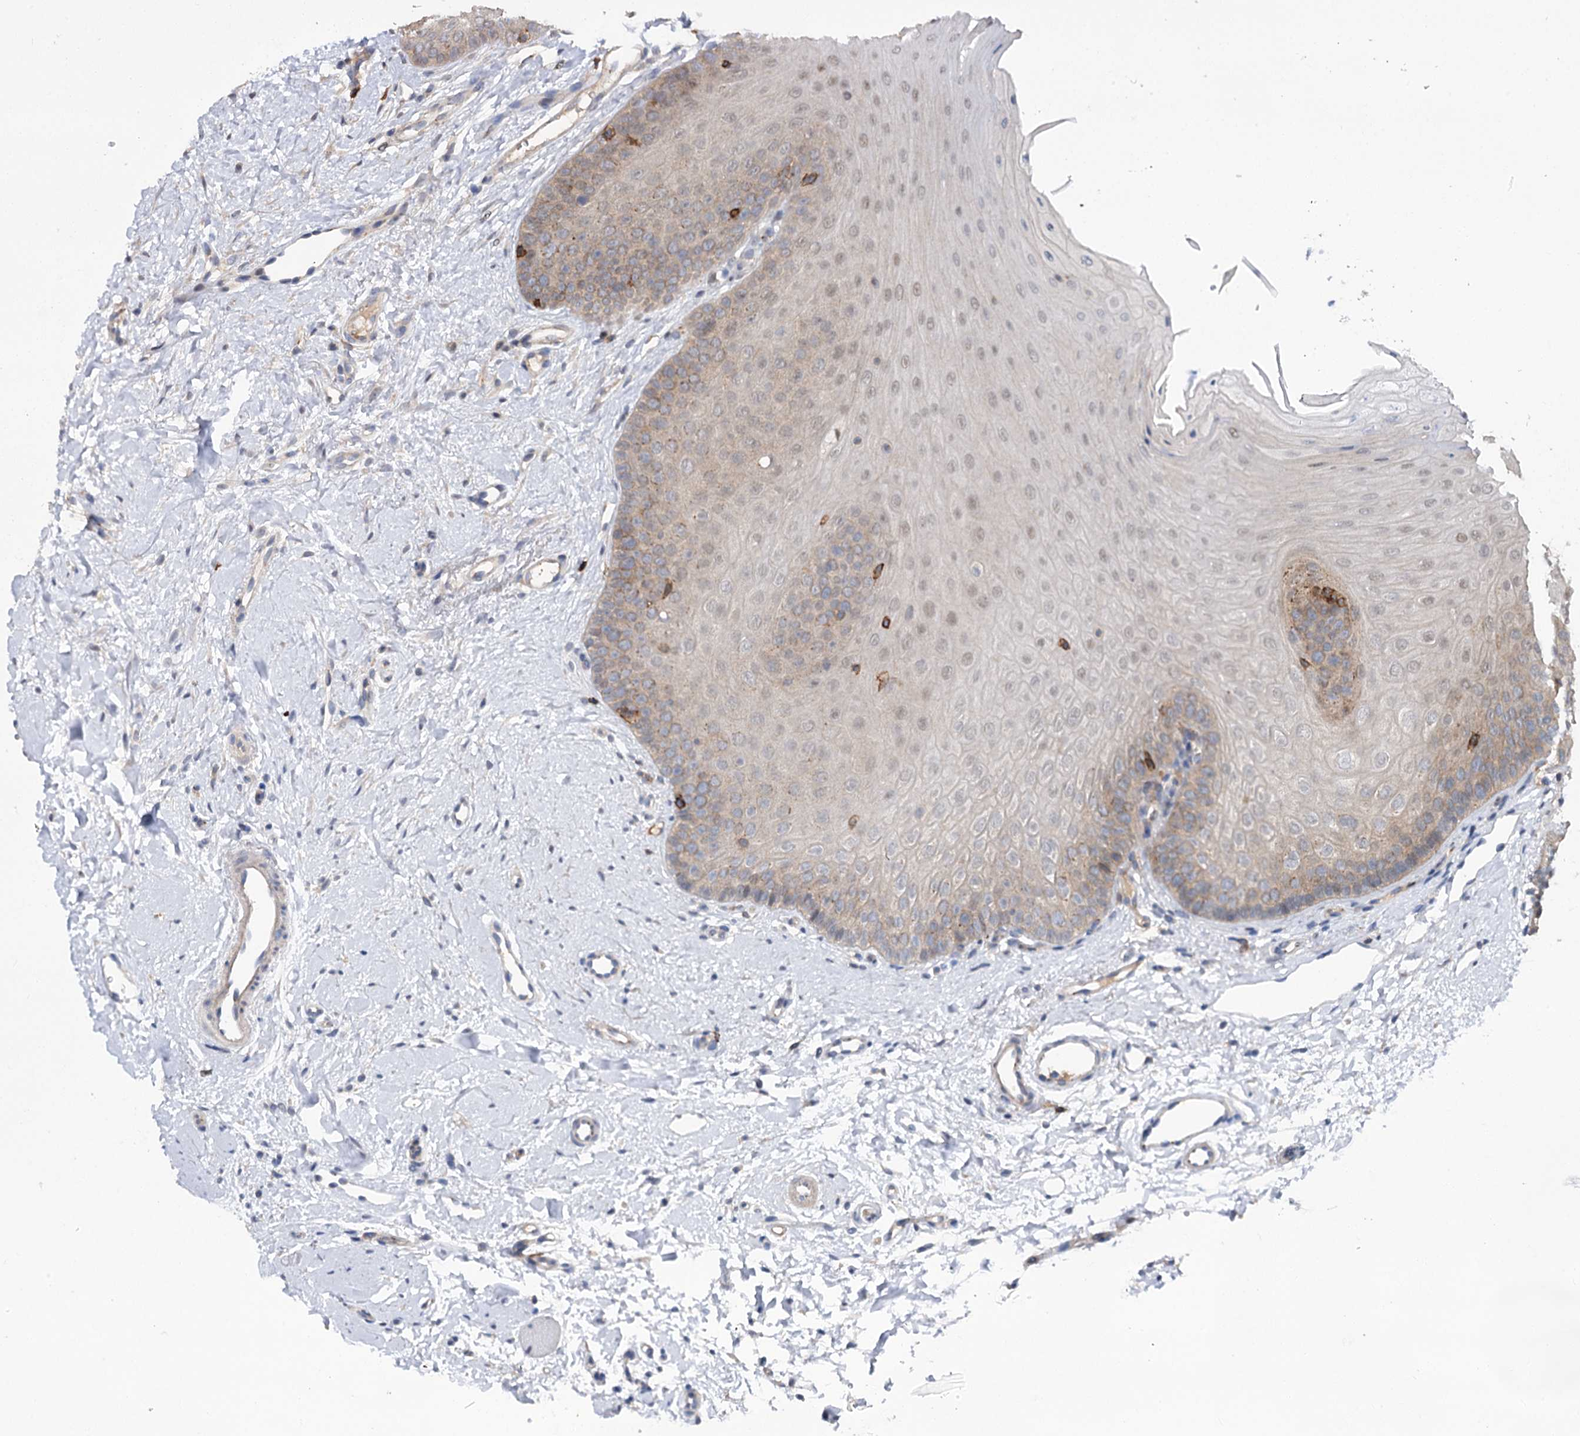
{"staining": {"intensity": "weak", "quantity": "25%-75%", "location": "cytoplasmic/membranous"}, "tissue": "oral mucosa", "cell_type": "Squamous epithelial cells", "image_type": "normal", "snomed": [{"axis": "morphology", "description": "Normal tissue, NOS"}, {"axis": "topography", "description": "Oral tissue"}], "caption": "This micrograph exhibits immunohistochemistry (IHC) staining of normal human oral mucosa, with low weak cytoplasmic/membranous expression in approximately 25%-75% of squamous epithelial cells.", "gene": "STX6", "patient": {"sex": "female", "age": 68}}